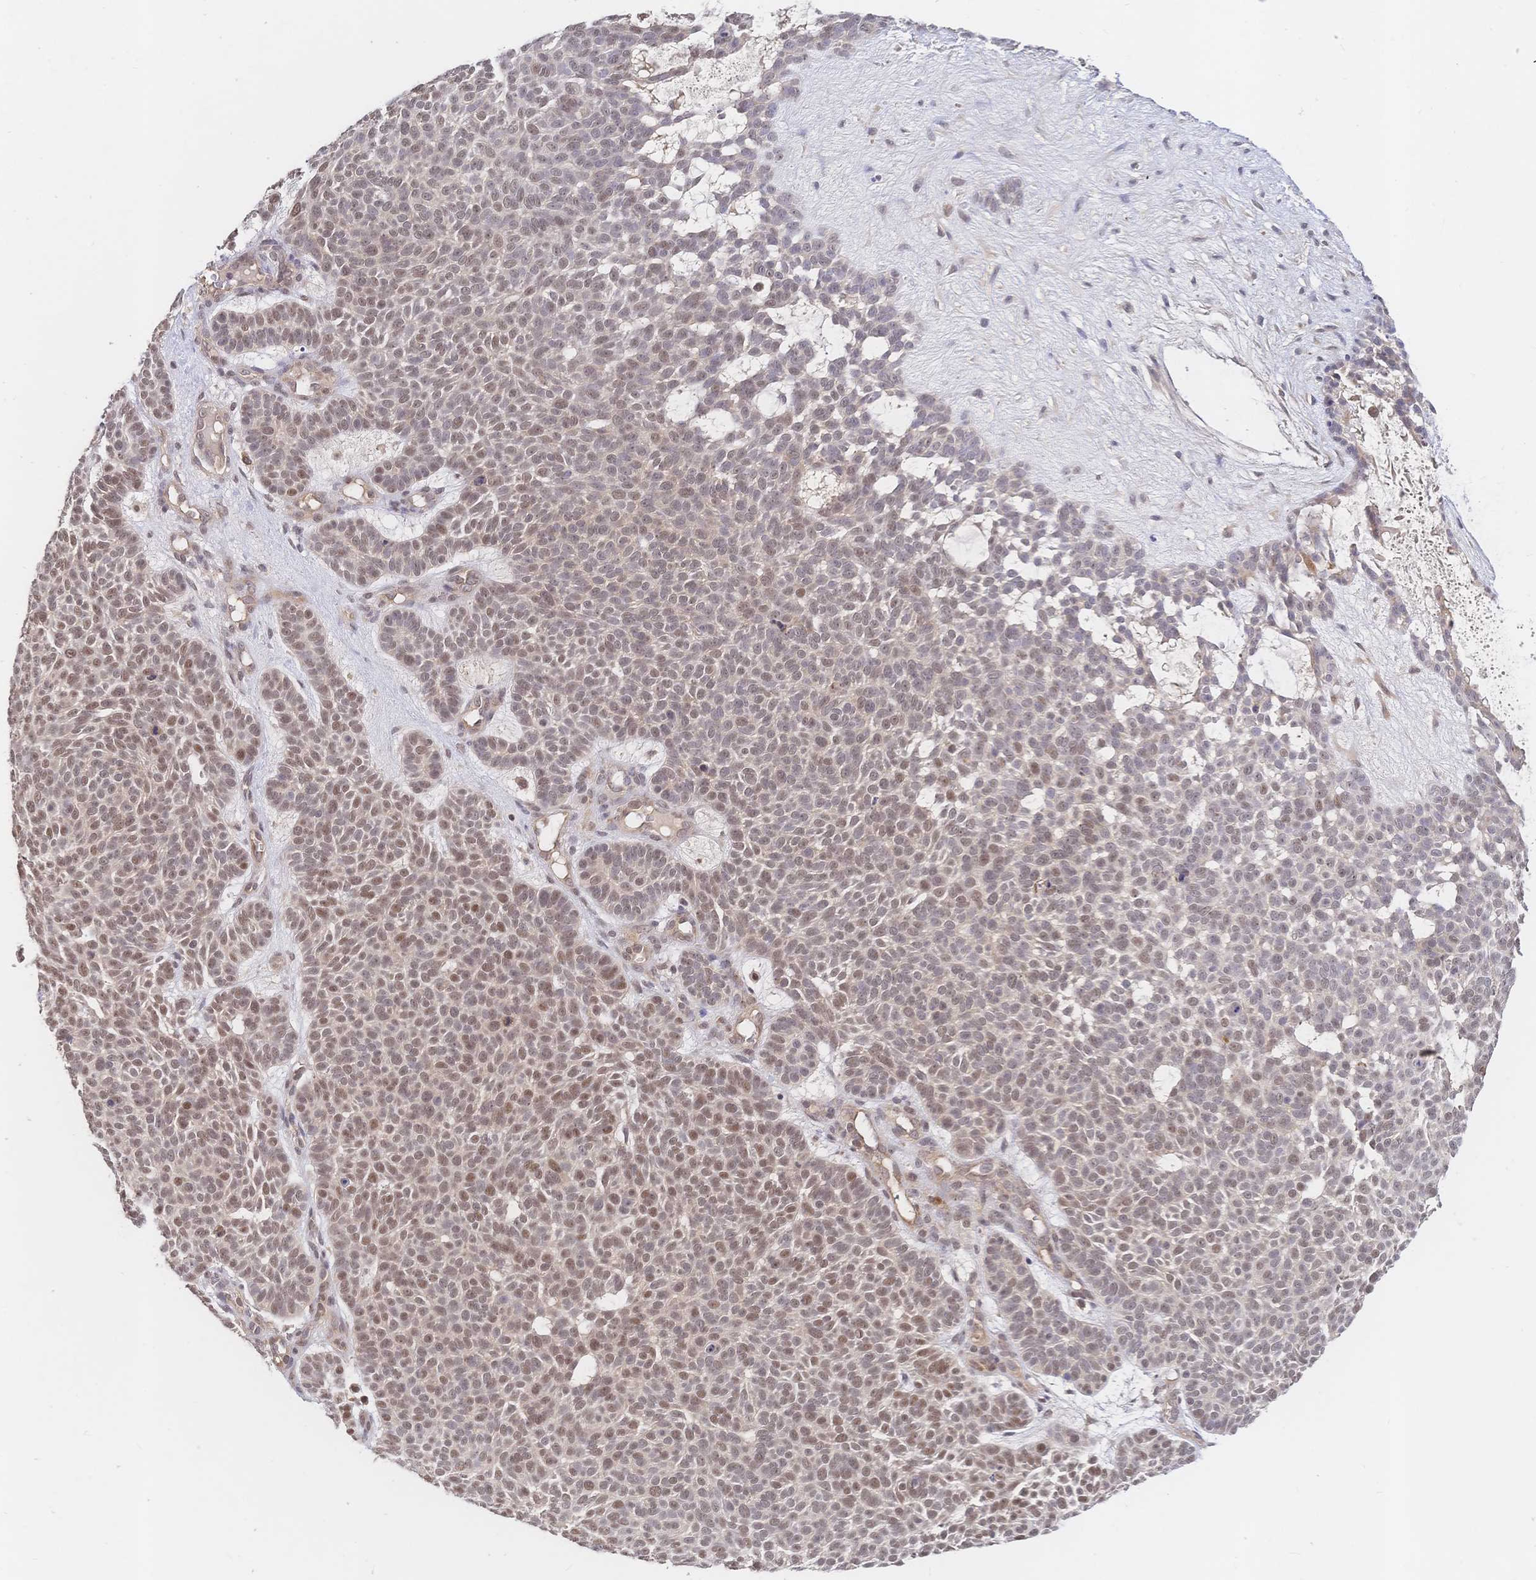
{"staining": {"intensity": "moderate", "quantity": "25%-75%", "location": "nuclear"}, "tissue": "skin cancer", "cell_type": "Tumor cells", "image_type": "cancer", "snomed": [{"axis": "morphology", "description": "Basal cell carcinoma"}, {"axis": "topography", "description": "Skin"}], "caption": "Immunohistochemistry (IHC) of human skin basal cell carcinoma displays medium levels of moderate nuclear expression in about 25%-75% of tumor cells. The staining was performed using DAB, with brown indicating positive protein expression. Nuclei are stained blue with hematoxylin.", "gene": "LMO4", "patient": {"sex": "female", "age": 82}}